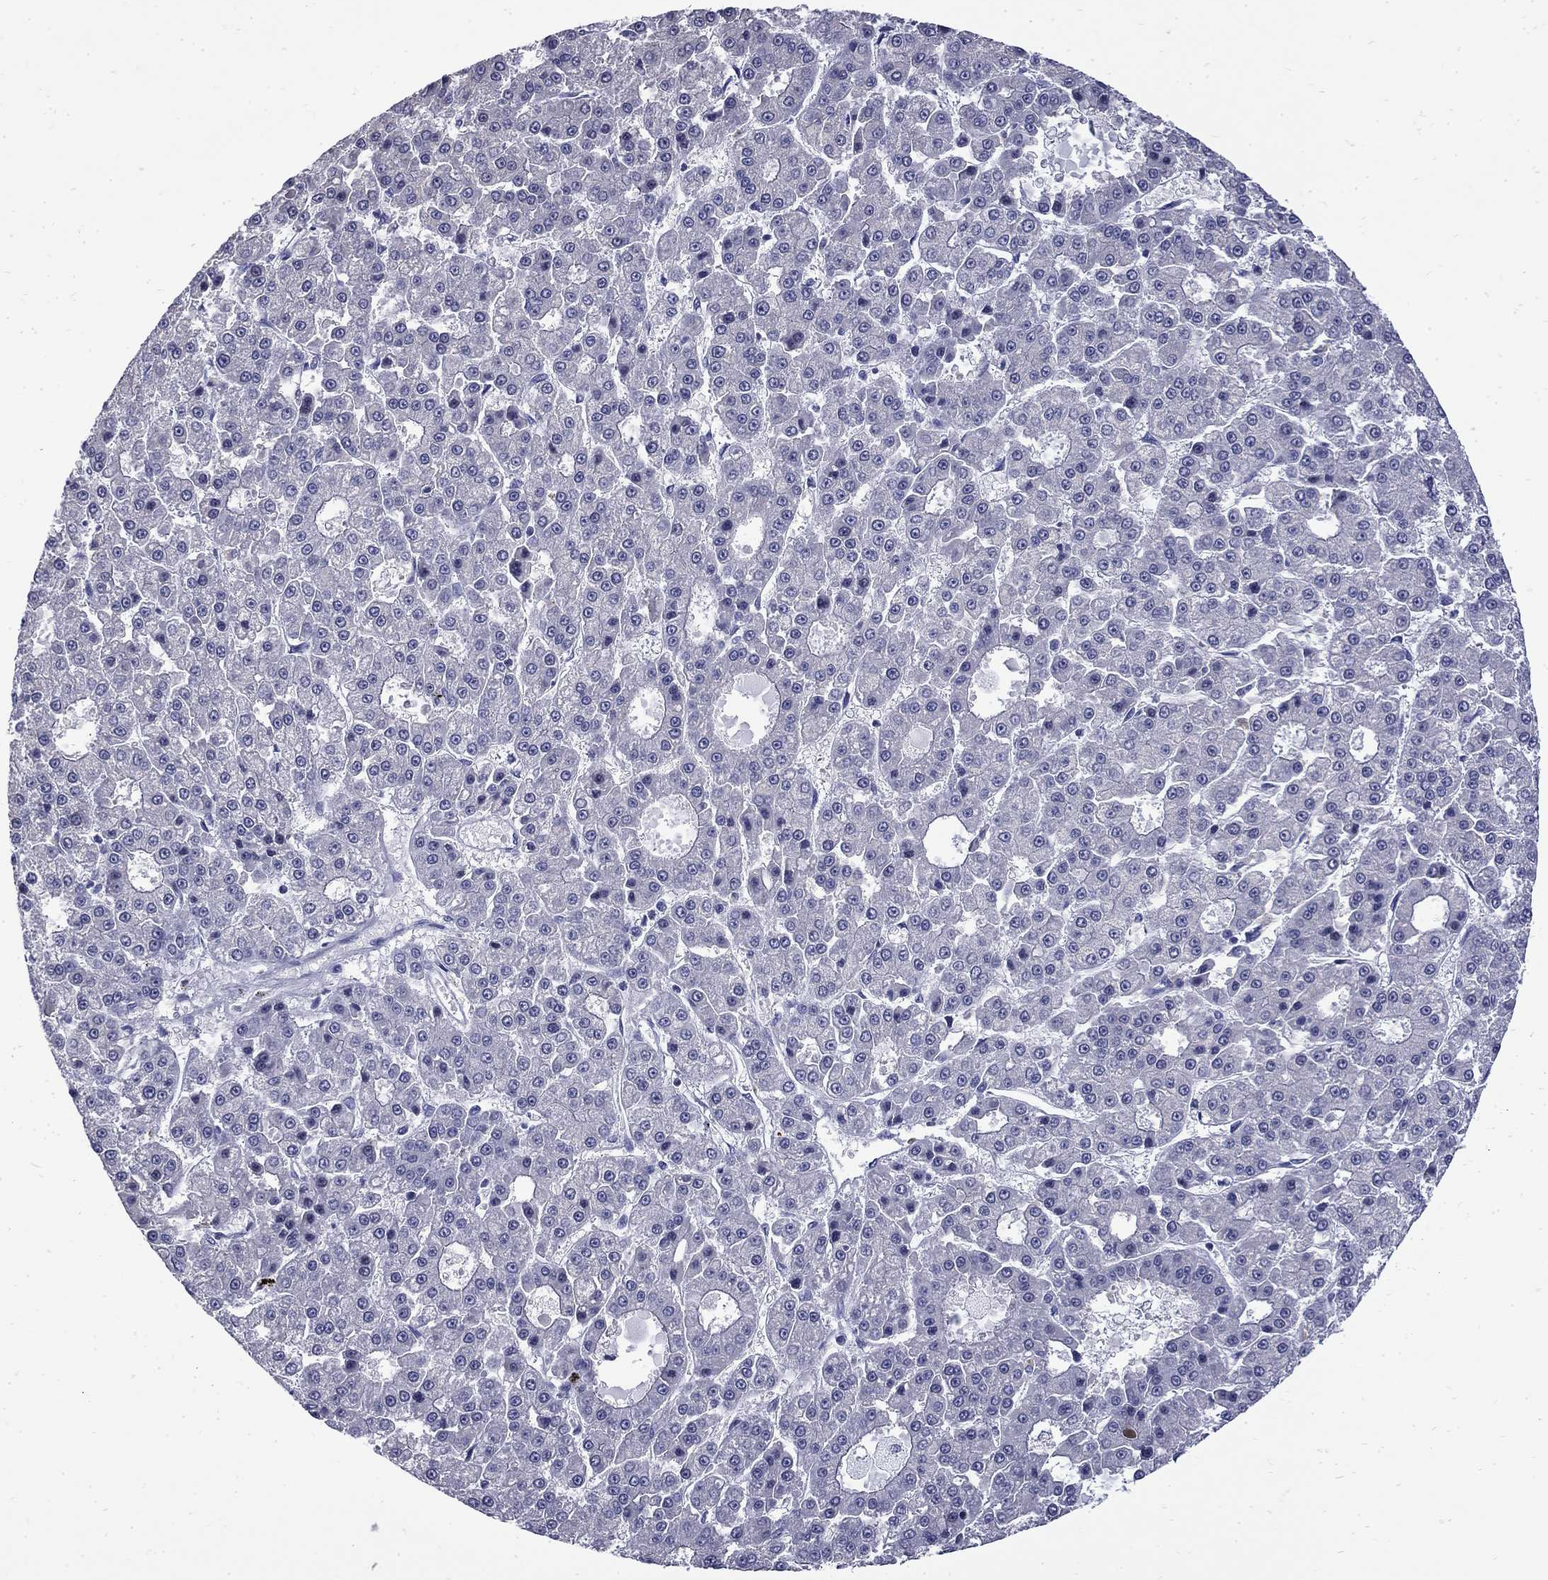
{"staining": {"intensity": "negative", "quantity": "none", "location": "none"}, "tissue": "liver cancer", "cell_type": "Tumor cells", "image_type": "cancer", "snomed": [{"axis": "morphology", "description": "Carcinoma, Hepatocellular, NOS"}, {"axis": "topography", "description": "Liver"}], "caption": "Protein analysis of liver cancer exhibits no significant staining in tumor cells. Brightfield microscopy of immunohistochemistry (IHC) stained with DAB (3,3'-diaminobenzidine) (brown) and hematoxylin (blue), captured at high magnification.", "gene": "MGARP", "patient": {"sex": "male", "age": 70}}